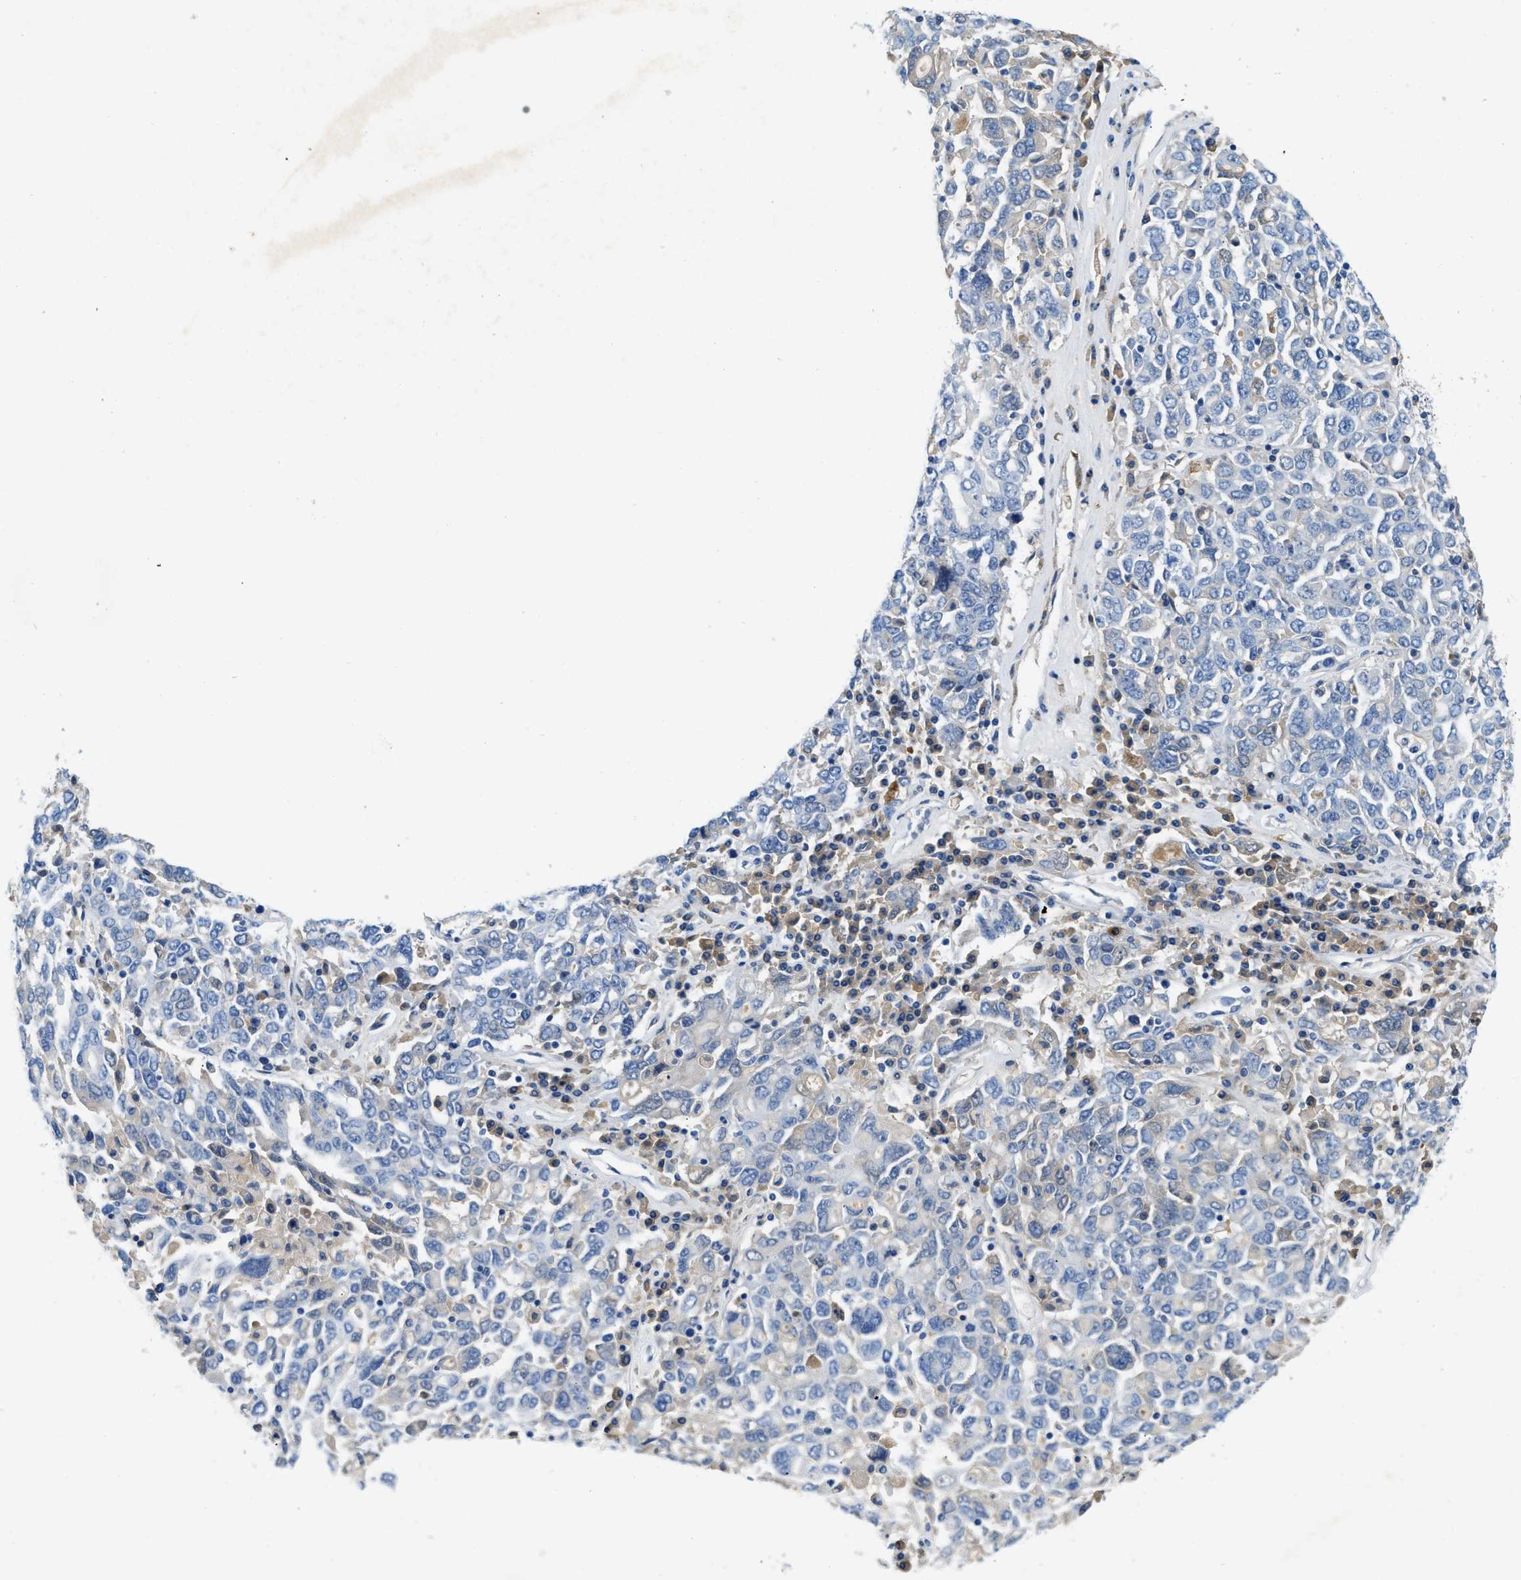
{"staining": {"intensity": "negative", "quantity": "none", "location": "none"}, "tissue": "ovarian cancer", "cell_type": "Tumor cells", "image_type": "cancer", "snomed": [{"axis": "morphology", "description": "Carcinoma, endometroid"}, {"axis": "topography", "description": "Ovary"}], "caption": "High power microscopy photomicrograph of an IHC image of ovarian cancer, revealing no significant staining in tumor cells.", "gene": "SPEG", "patient": {"sex": "female", "age": 62}}